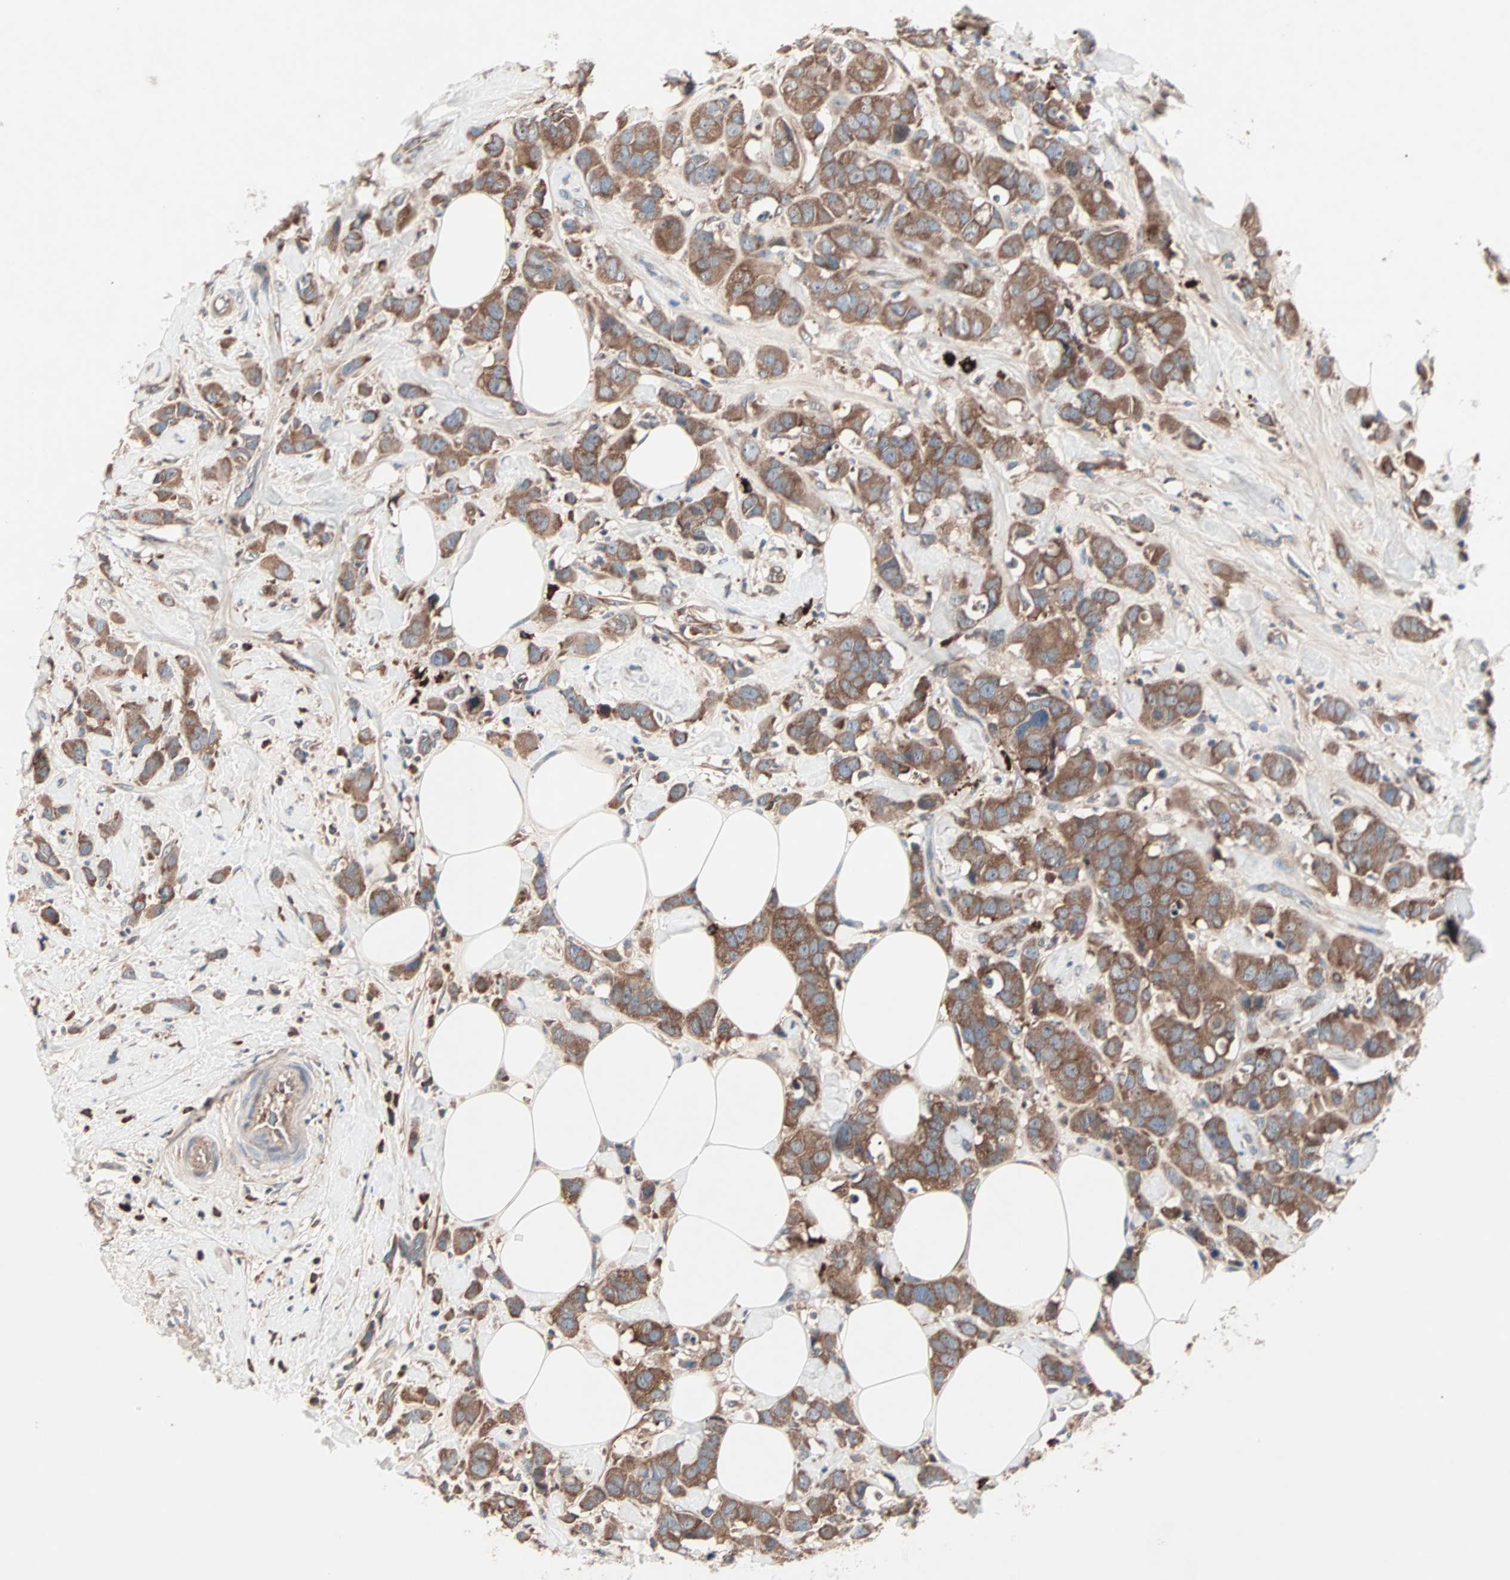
{"staining": {"intensity": "moderate", "quantity": ">75%", "location": "cytoplasmic/membranous"}, "tissue": "breast cancer", "cell_type": "Tumor cells", "image_type": "cancer", "snomed": [{"axis": "morphology", "description": "Normal tissue, NOS"}, {"axis": "morphology", "description": "Duct carcinoma"}, {"axis": "topography", "description": "Breast"}], "caption": "This photomicrograph exhibits intraductal carcinoma (breast) stained with immunohistochemistry to label a protein in brown. The cytoplasmic/membranous of tumor cells show moderate positivity for the protein. Nuclei are counter-stained blue.", "gene": "CAD", "patient": {"sex": "female", "age": 50}}